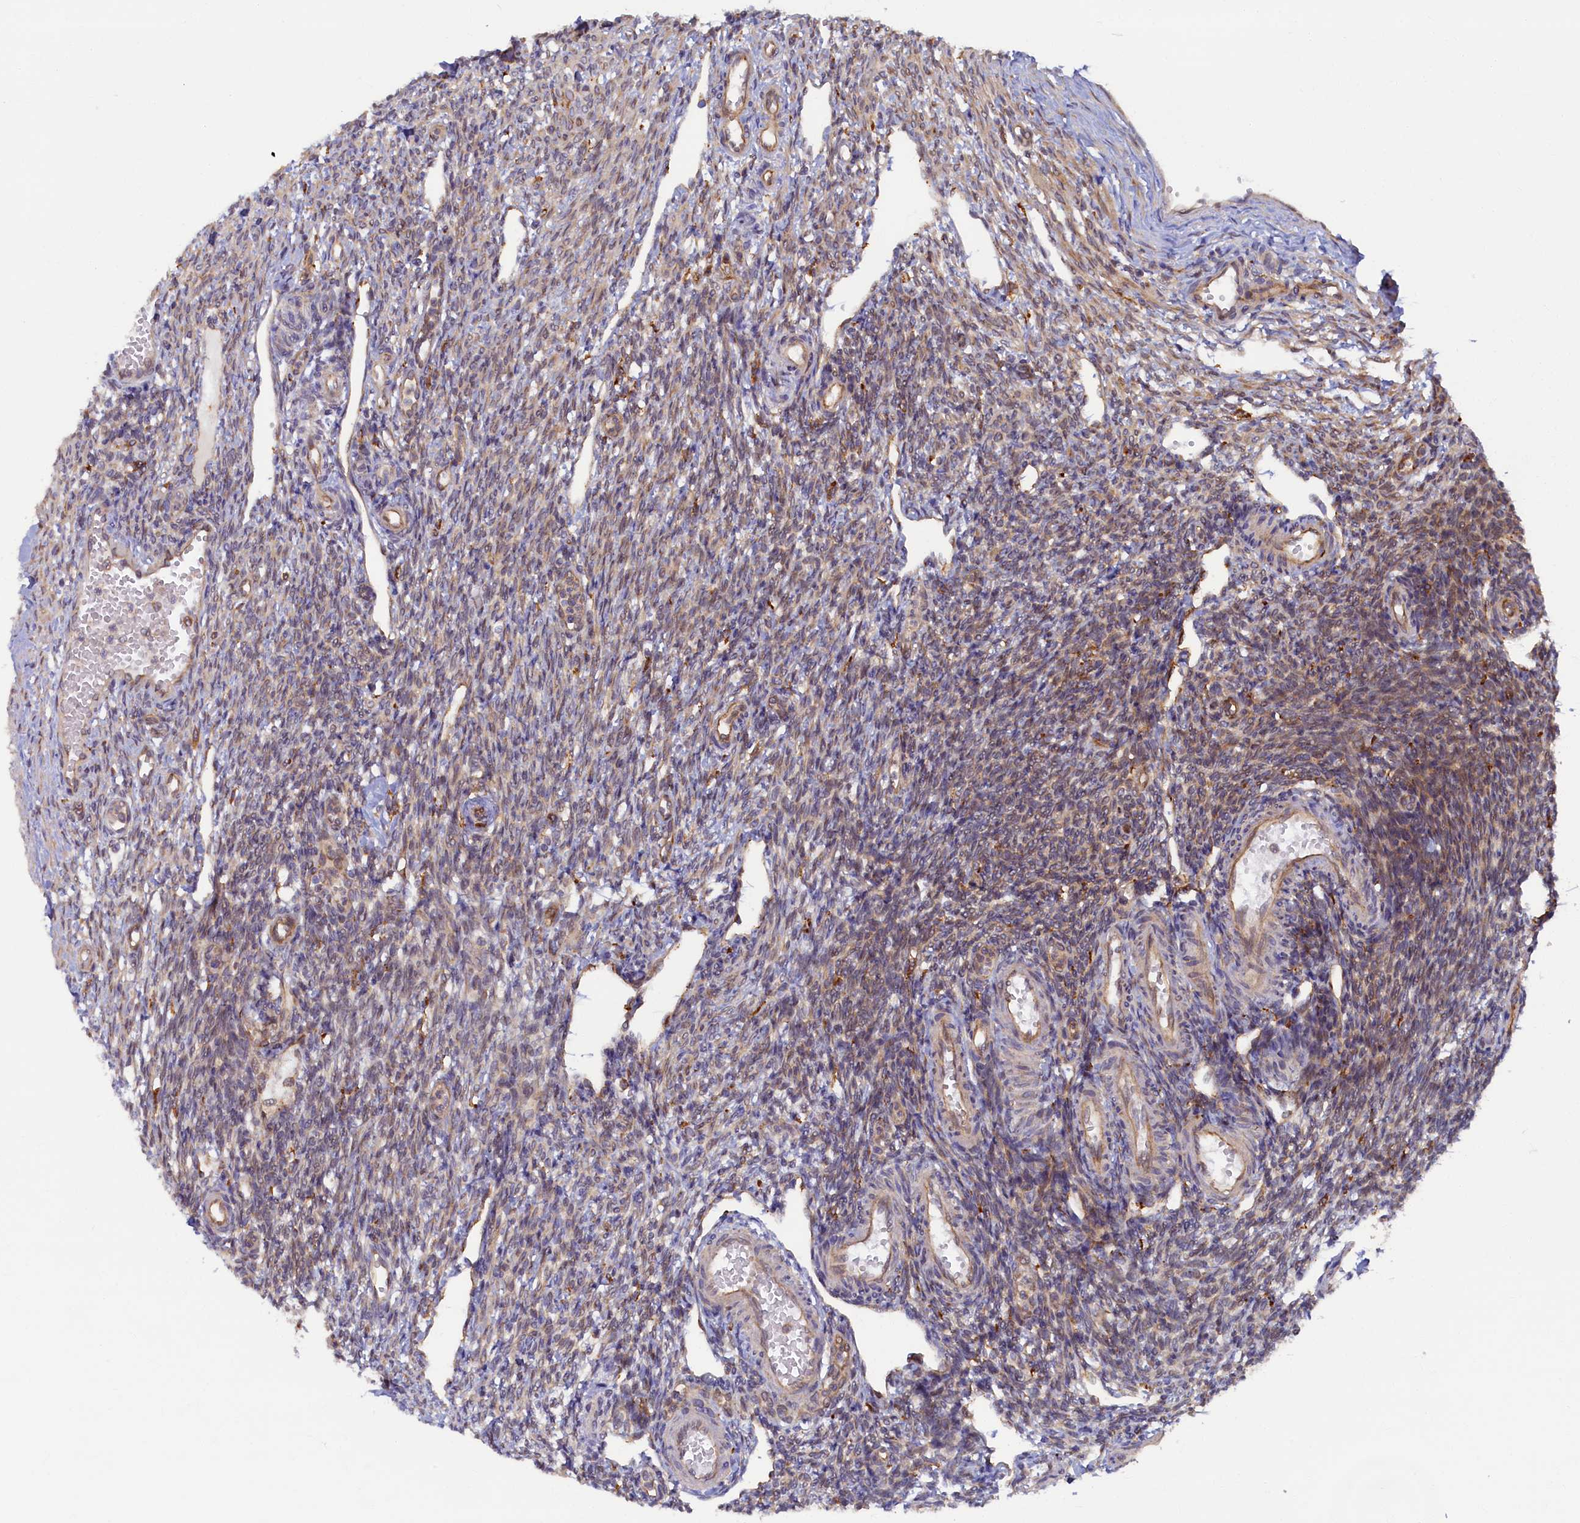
{"staining": {"intensity": "weak", "quantity": "25%-75%", "location": "cytoplasmic/membranous"}, "tissue": "ovary", "cell_type": "Ovarian stroma cells", "image_type": "normal", "snomed": [{"axis": "morphology", "description": "Normal tissue, NOS"}, {"axis": "morphology", "description": "Cyst, NOS"}, {"axis": "topography", "description": "Ovary"}], "caption": "IHC micrograph of benign ovary: human ovary stained using immunohistochemistry (IHC) demonstrates low levels of weak protein expression localized specifically in the cytoplasmic/membranous of ovarian stroma cells, appearing as a cytoplasmic/membranous brown color.", "gene": "STX12", "patient": {"sex": "female", "age": 33}}